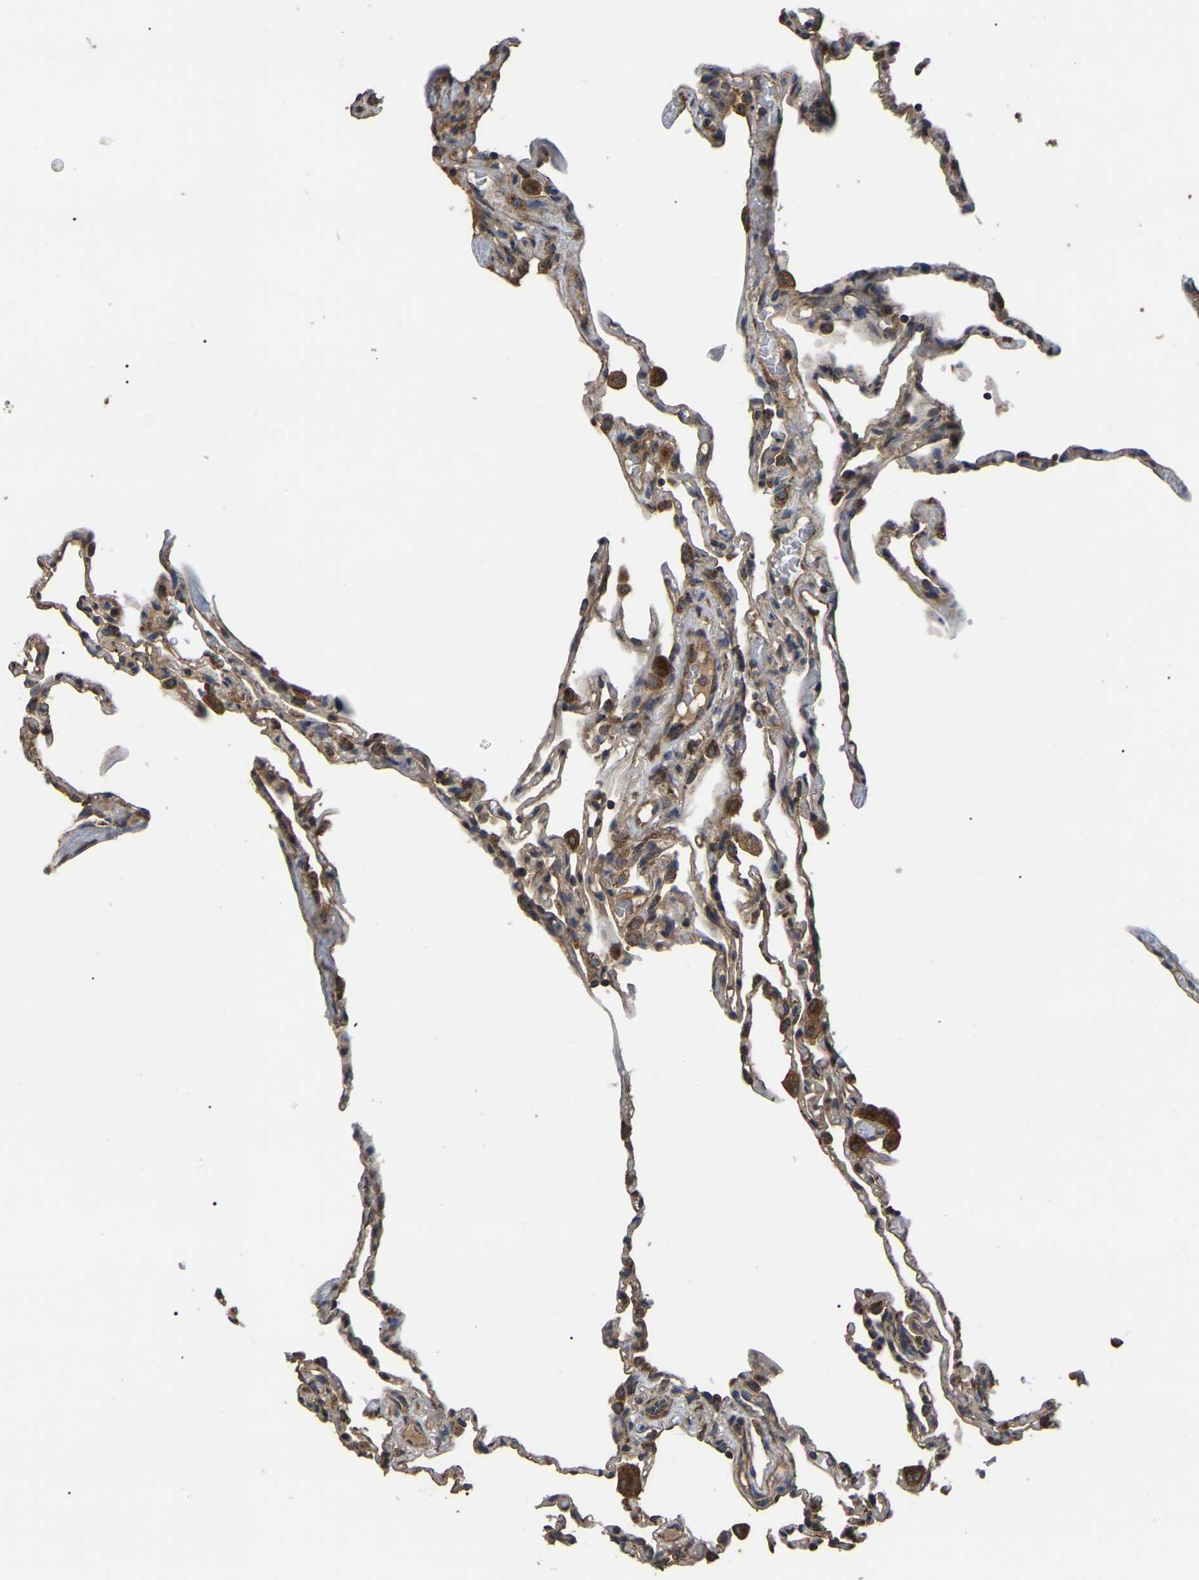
{"staining": {"intensity": "negative", "quantity": "none", "location": "none"}, "tissue": "lung", "cell_type": "Alveolar cells", "image_type": "normal", "snomed": [{"axis": "morphology", "description": "Normal tissue, NOS"}, {"axis": "topography", "description": "Lung"}], "caption": "Human lung stained for a protein using immunohistochemistry (IHC) demonstrates no staining in alveolar cells.", "gene": "GCC1", "patient": {"sex": "male", "age": 59}}